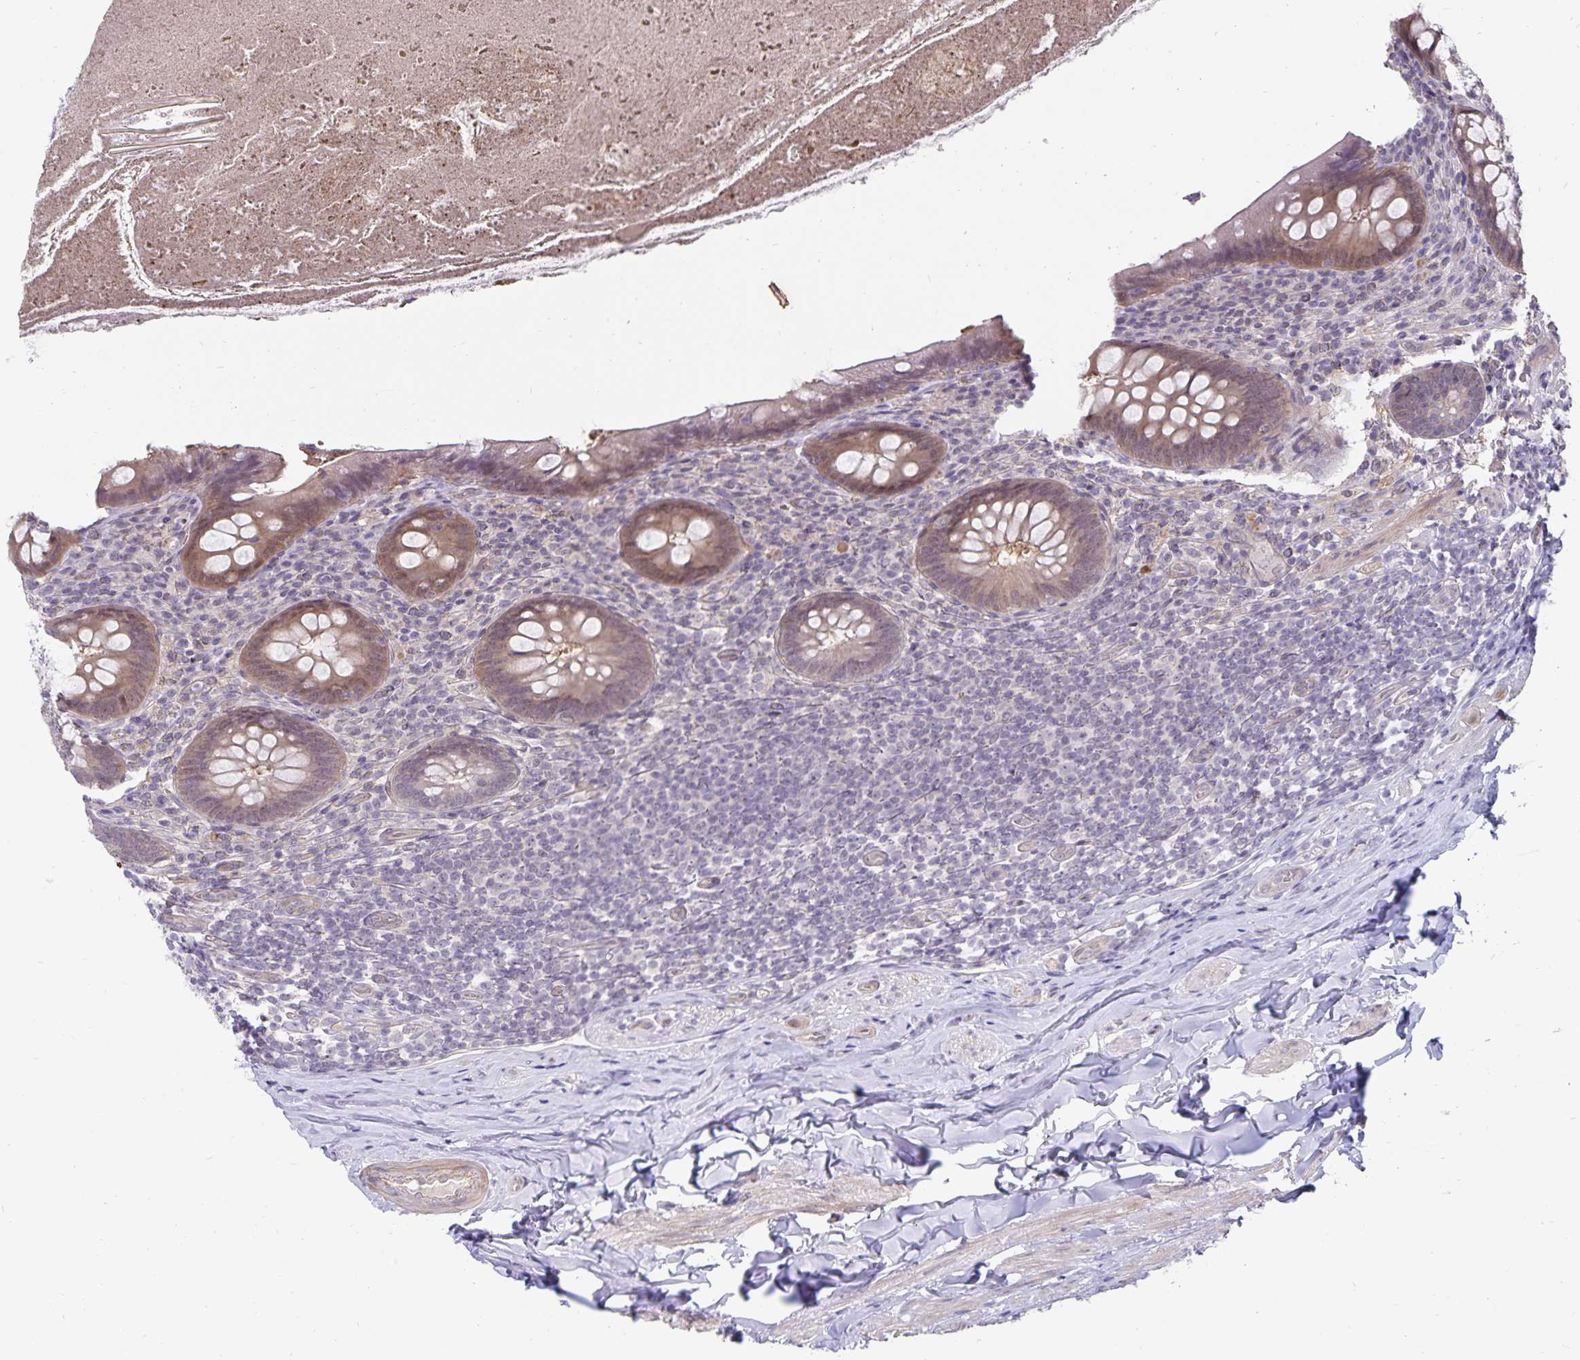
{"staining": {"intensity": "weak", "quantity": "25%-75%", "location": "cytoplasmic/membranous"}, "tissue": "appendix", "cell_type": "Glandular cells", "image_type": "normal", "snomed": [{"axis": "morphology", "description": "Normal tissue, NOS"}, {"axis": "topography", "description": "Appendix"}], "caption": "Weak cytoplasmic/membranous expression is seen in approximately 25%-75% of glandular cells in unremarkable appendix.", "gene": "CDKN2B", "patient": {"sex": "male", "age": 47}}